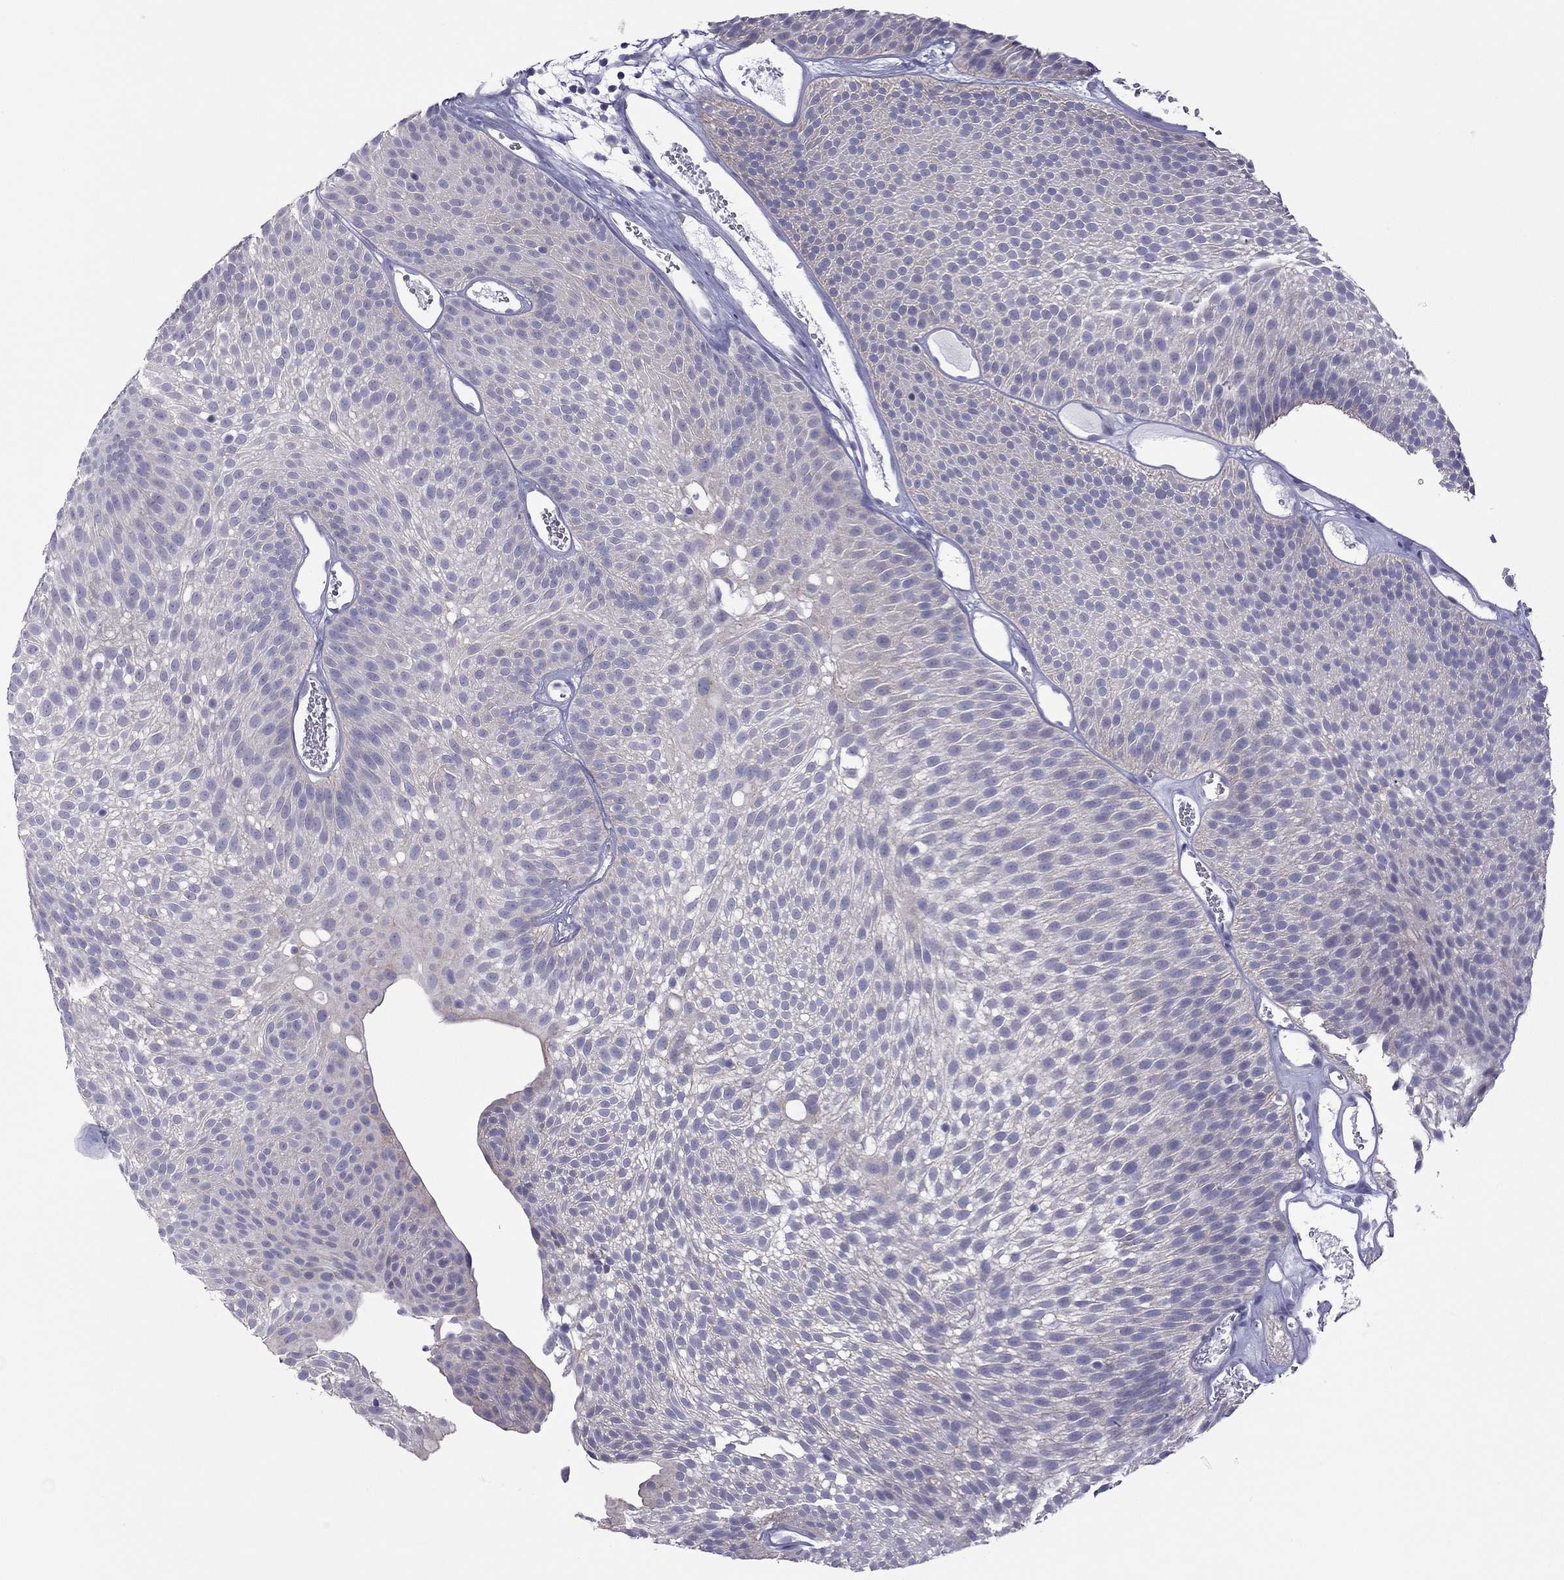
{"staining": {"intensity": "negative", "quantity": "none", "location": "none"}, "tissue": "urothelial cancer", "cell_type": "Tumor cells", "image_type": "cancer", "snomed": [{"axis": "morphology", "description": "Urothelial carcinoma, Low grade"}, {"axis": "topography", "description": "Urinary bladder"}], "caption": "DAB (3,3'-diaminobenzidine) immunohistochemical staining of low-grade urothelial carcinoma shows no significant expression in tumor cells.", "gene": "TEX14", "patient": {"sex": "male", "age": 52}}